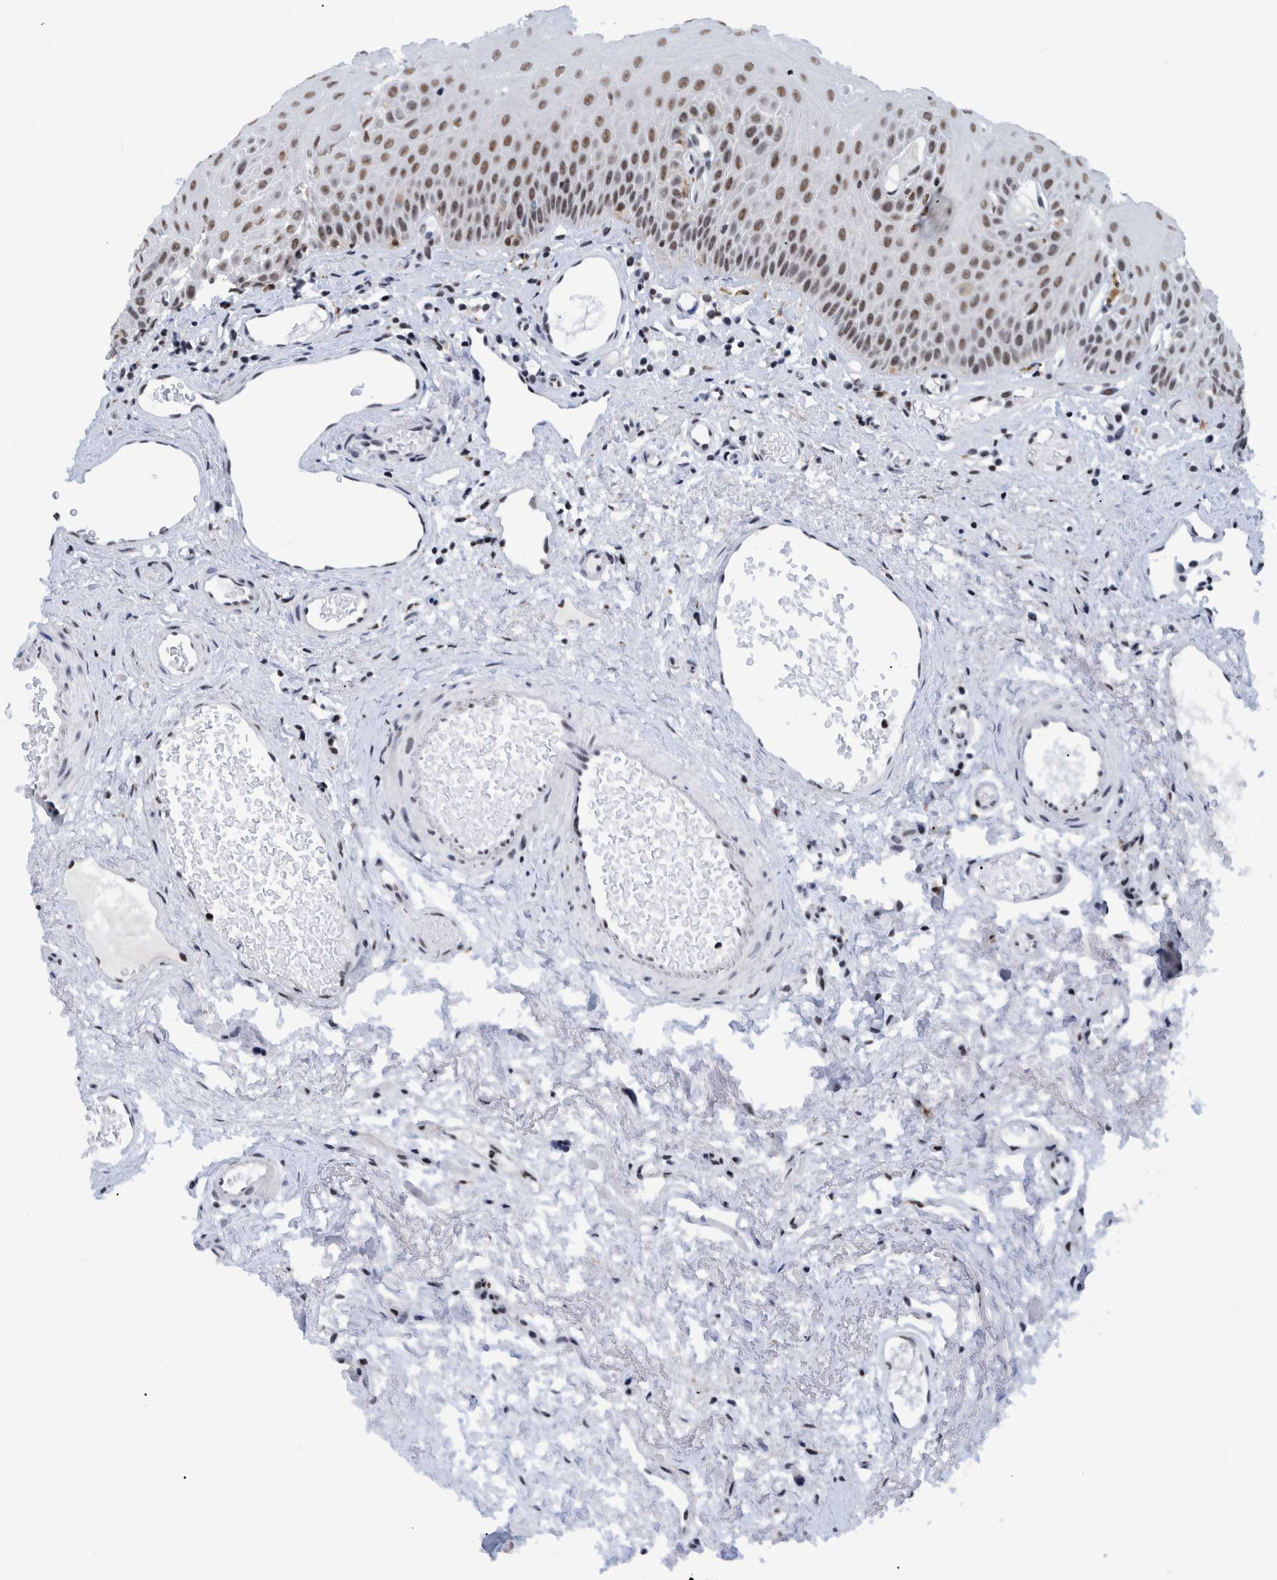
{"staining": {"intensity": "strong", "quantity": ">75%", "location": "nuclear"}, "tissue": "oral mucosa", "cell_type": "Squamous epithelial cells", "image_type": "normal", "snomed": [{"axis": "morphology", "description": "Normal tissue, NOS"}, {"axis": "topography", "description": "Skeletal muscle"}, {"axis": "topography", "description": "Oral tissue"}, {"axis": "topography", "description": "Peripheral nerve tissue"}], "caption": "A histopathology image of oral mucosa stained for a protein exhibits strong nuclear brown staining in squamous epithelial cells. The staining is performed using DAB (3,3'-diaminobenzidine) brown chromogen to label protein expression. The nuclei are counter-stained blue using hematoxylin.", "gene": "EFTUD2", "patient": {"sex": "female", "age": 84}}